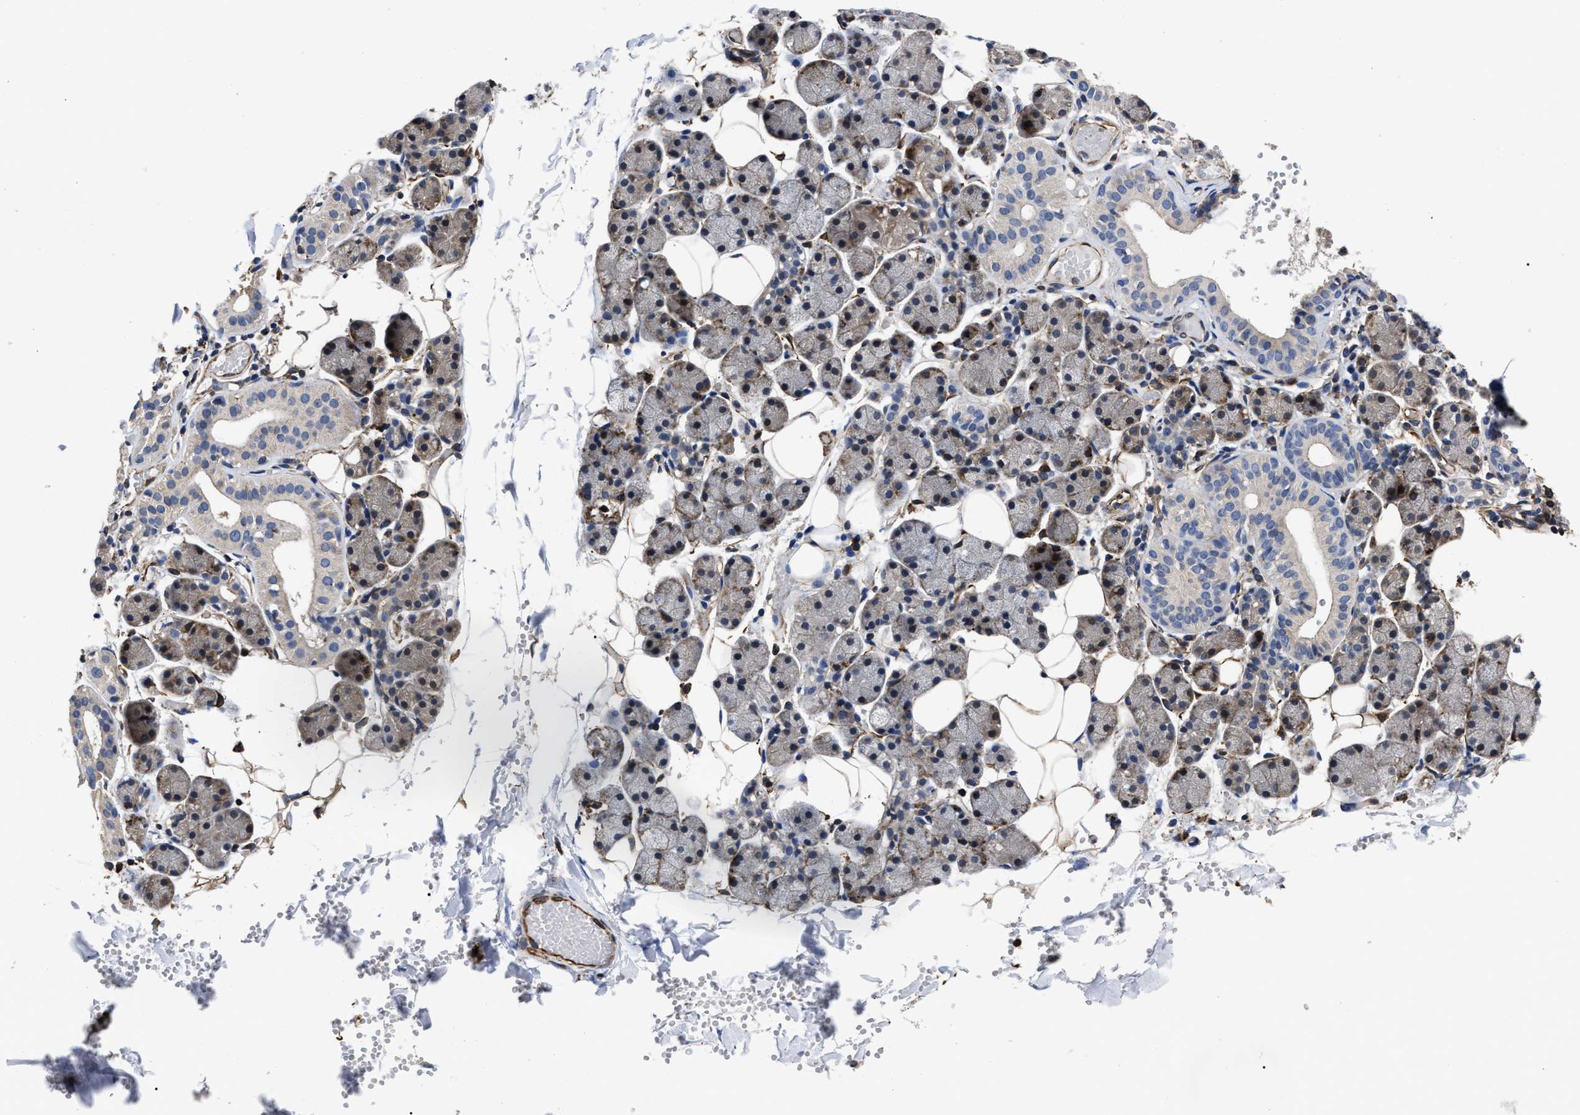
{"staining": {"intensity": "weak", "quantity": "25%-75%", "location": "cytoplasmic/membranous"}, "tissue": "salivary gland", "cell_type": "Glandular cells", "image_type": "normal", "snomed": [{"axis": "morphology", "description": "Normal tissue, NOS"}, {"axis": "topography", "description": "Salivary gland"}], "caption": "High-power microscopy captured an immunohistochemistry (IHC) photomicrograph of unremarkable salivary gland, revealing weak cytoplasmic/membranous staining in about 25%-75% of glandular cells. (DAB (3,3'-diaminobenzidine) = brown stain, brightfield microscopy at high magnification).", "gene": "TSPAN33", "patient": {"sex": "female", "age": 33}}